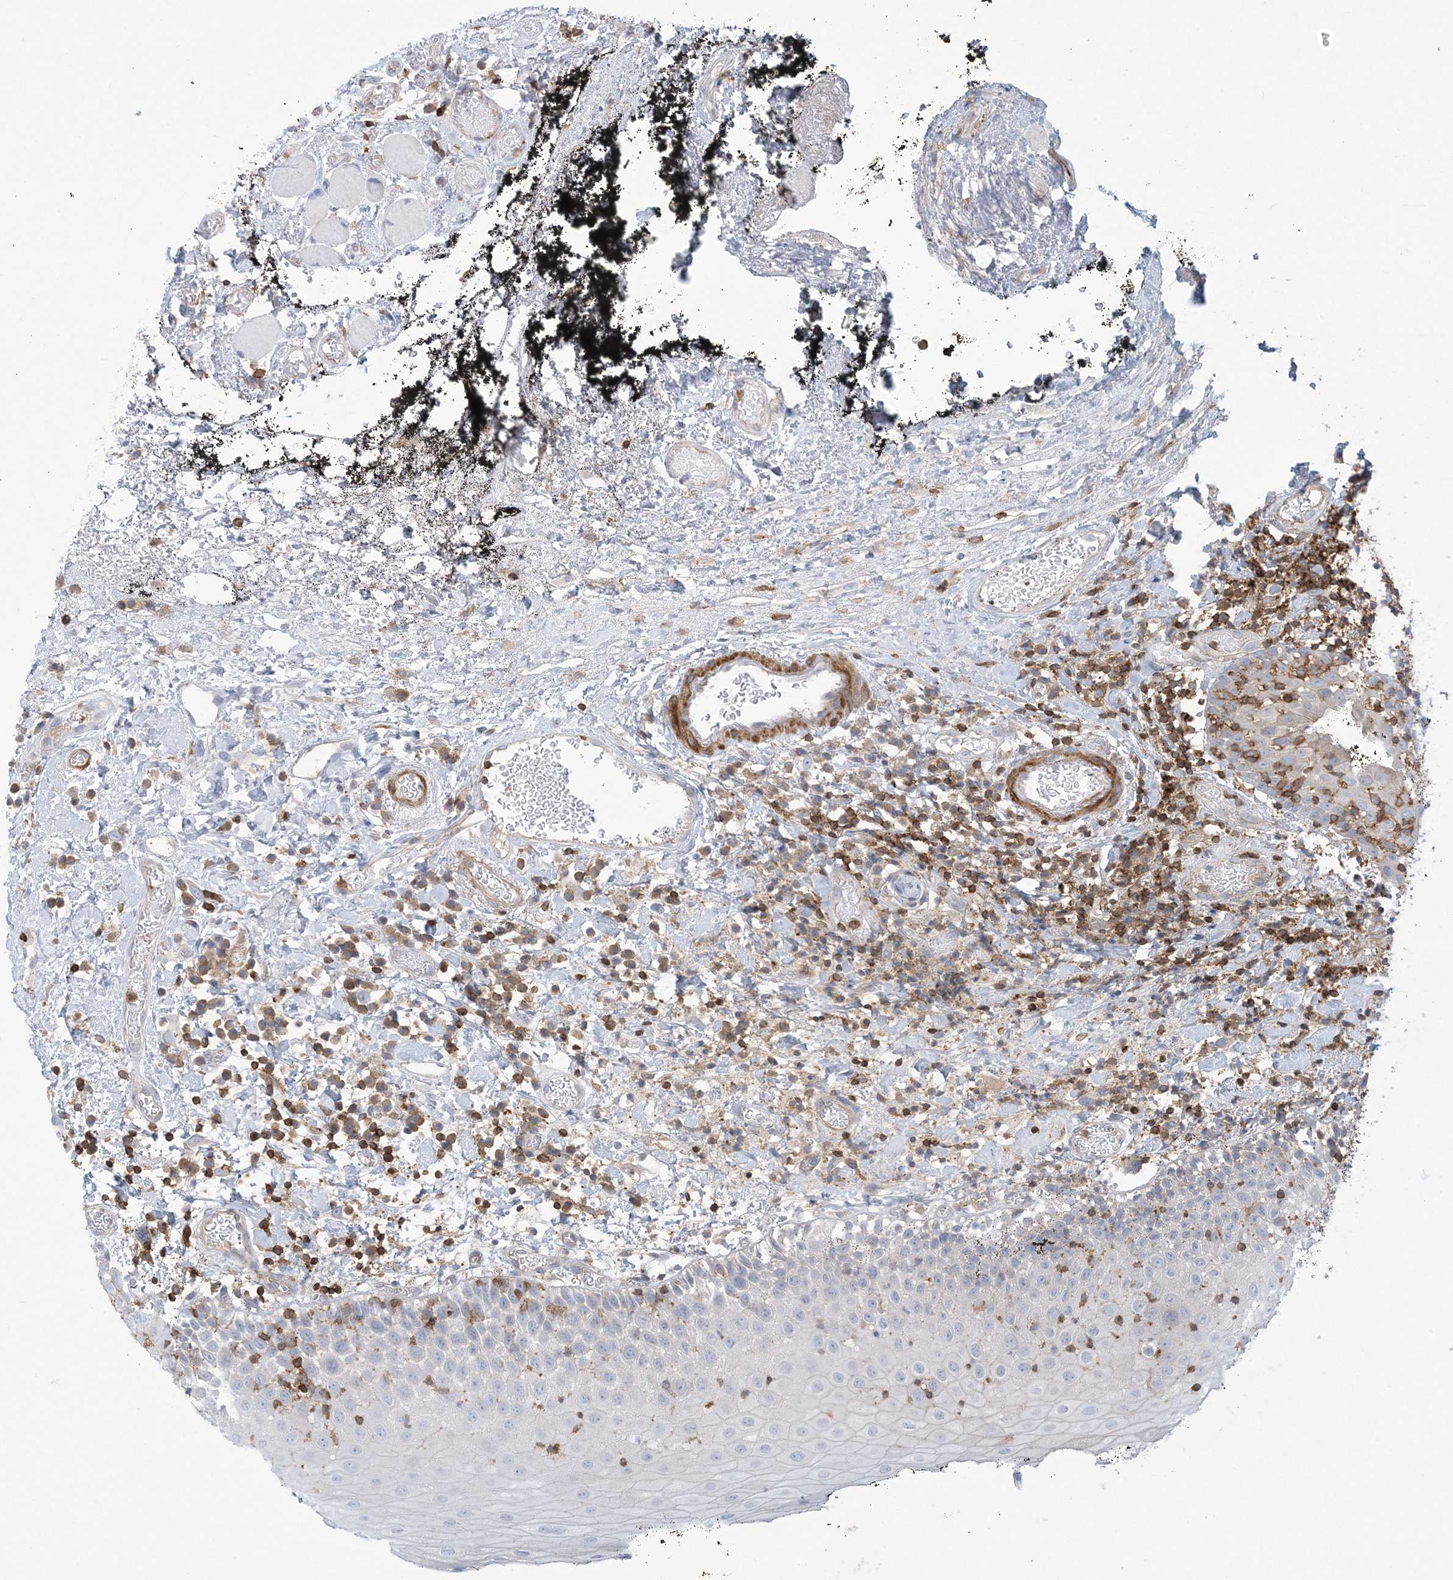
{"staining": {"intensity": "negative", "quantity": "none", "location": "none"}, "tissue": "oral mucosa", "cell_type": "Squamous epithelial cells", "image_type": "normal", "snomed": [{"axis": "morphology", "description": "Normal tissue, NOS"}, {"axis": "topography", "description": "Oral tissue"}], "caption": "Squamous epithelial cells show no significant positivity in benign oral mucosa.", "gene": "ARHGAP30", "patient": {"sex": "male", "age": 74}}